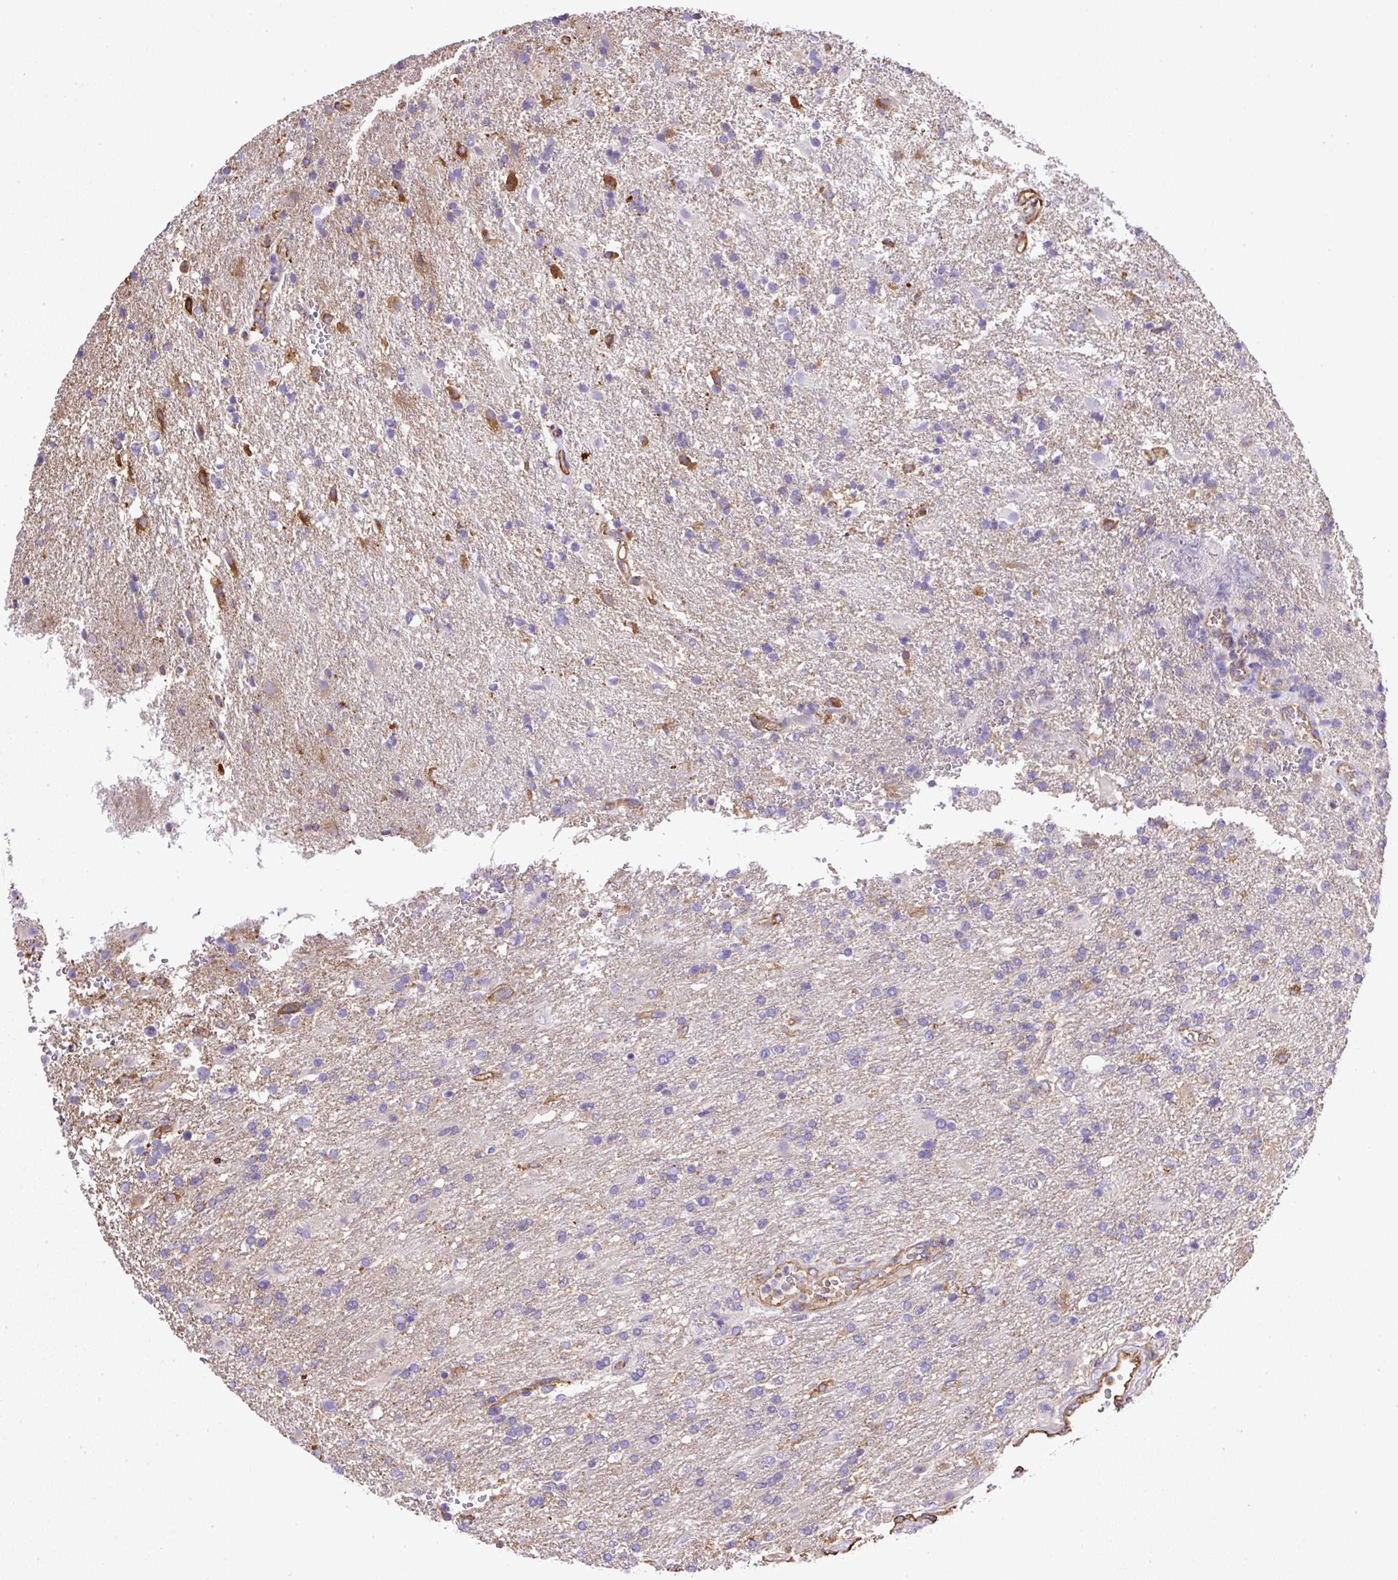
{"staining": {"intensity": "negative", "quantity": "none", "location": "none"}, "tissue": "glioma", "cell_type": "Tumor cells", "image_type": "cancer", "snomed": [{"axis": "morphology", "description": "Glioma, malignant, High grade"}, {"axis": "topography", "description": "Brain"}], "caption": "Malignant glioma (high-grade) stained for a protein using immunohistochemistry (IHC) demonstrates no positivity tumor cells.", "gene": "MAGEB5", "patient": {"sex": "male", "age": 56}}